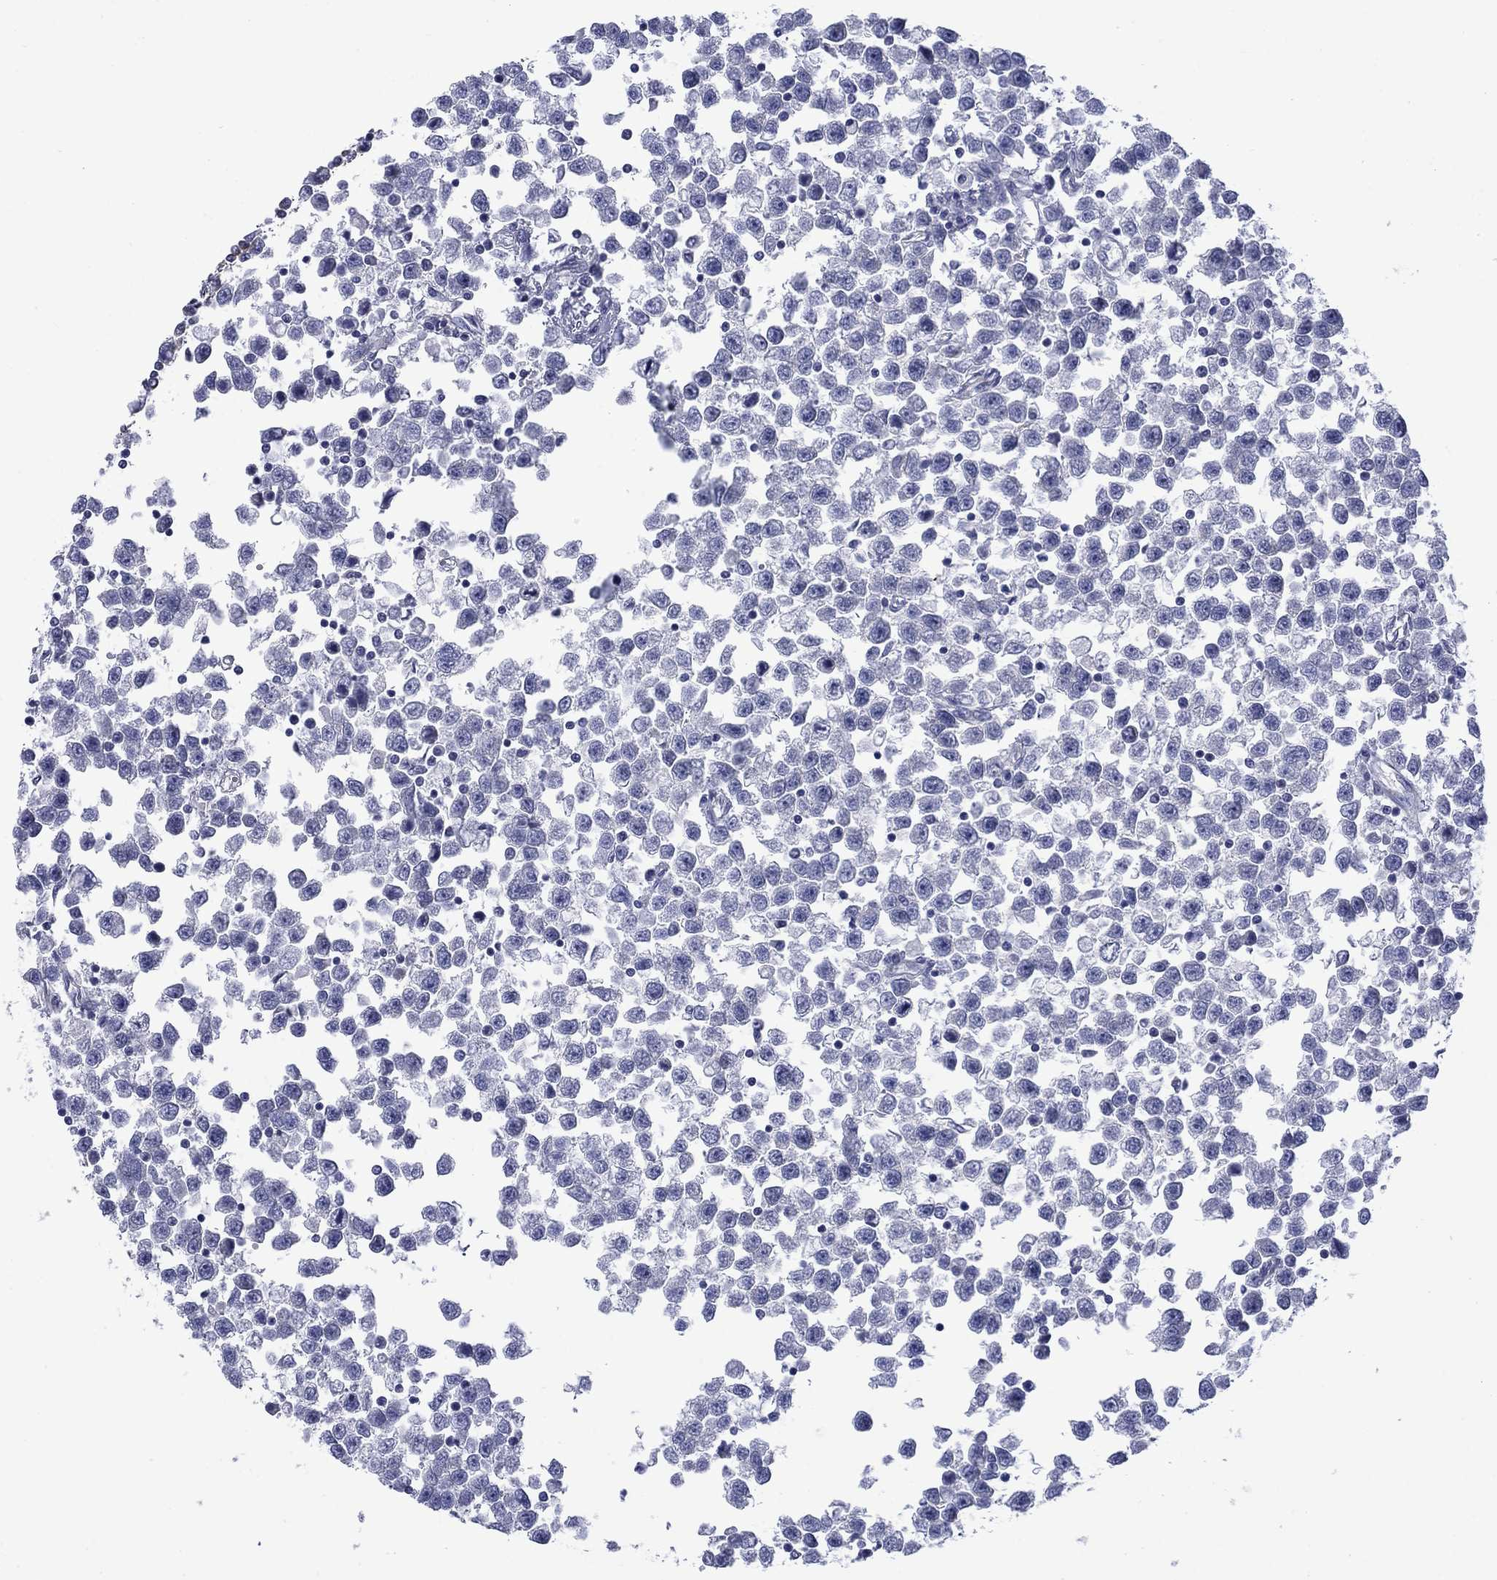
{"staining": {"intensity": "negative", "quantity": "none", "location": "none"}, "tissue": "testis cancer", "cell_type": "Tumor cells", "image_type": "cancer", "snomed": [{"axis": "morphology", "description": "Seminoma, NOS"}, {"axis": "topography", "description": "Testis"}], "caption": "The photomicrograph reveals no significant positivity in tumor cells of seminoma (testis). The staining is performed using DAB (3,3'-diaminobenzidine) brown chromogen with nuclei counter-stained in using hematoxylin.", "gene": "CISD1", "patient": {"sex": "male", "age": 34}}